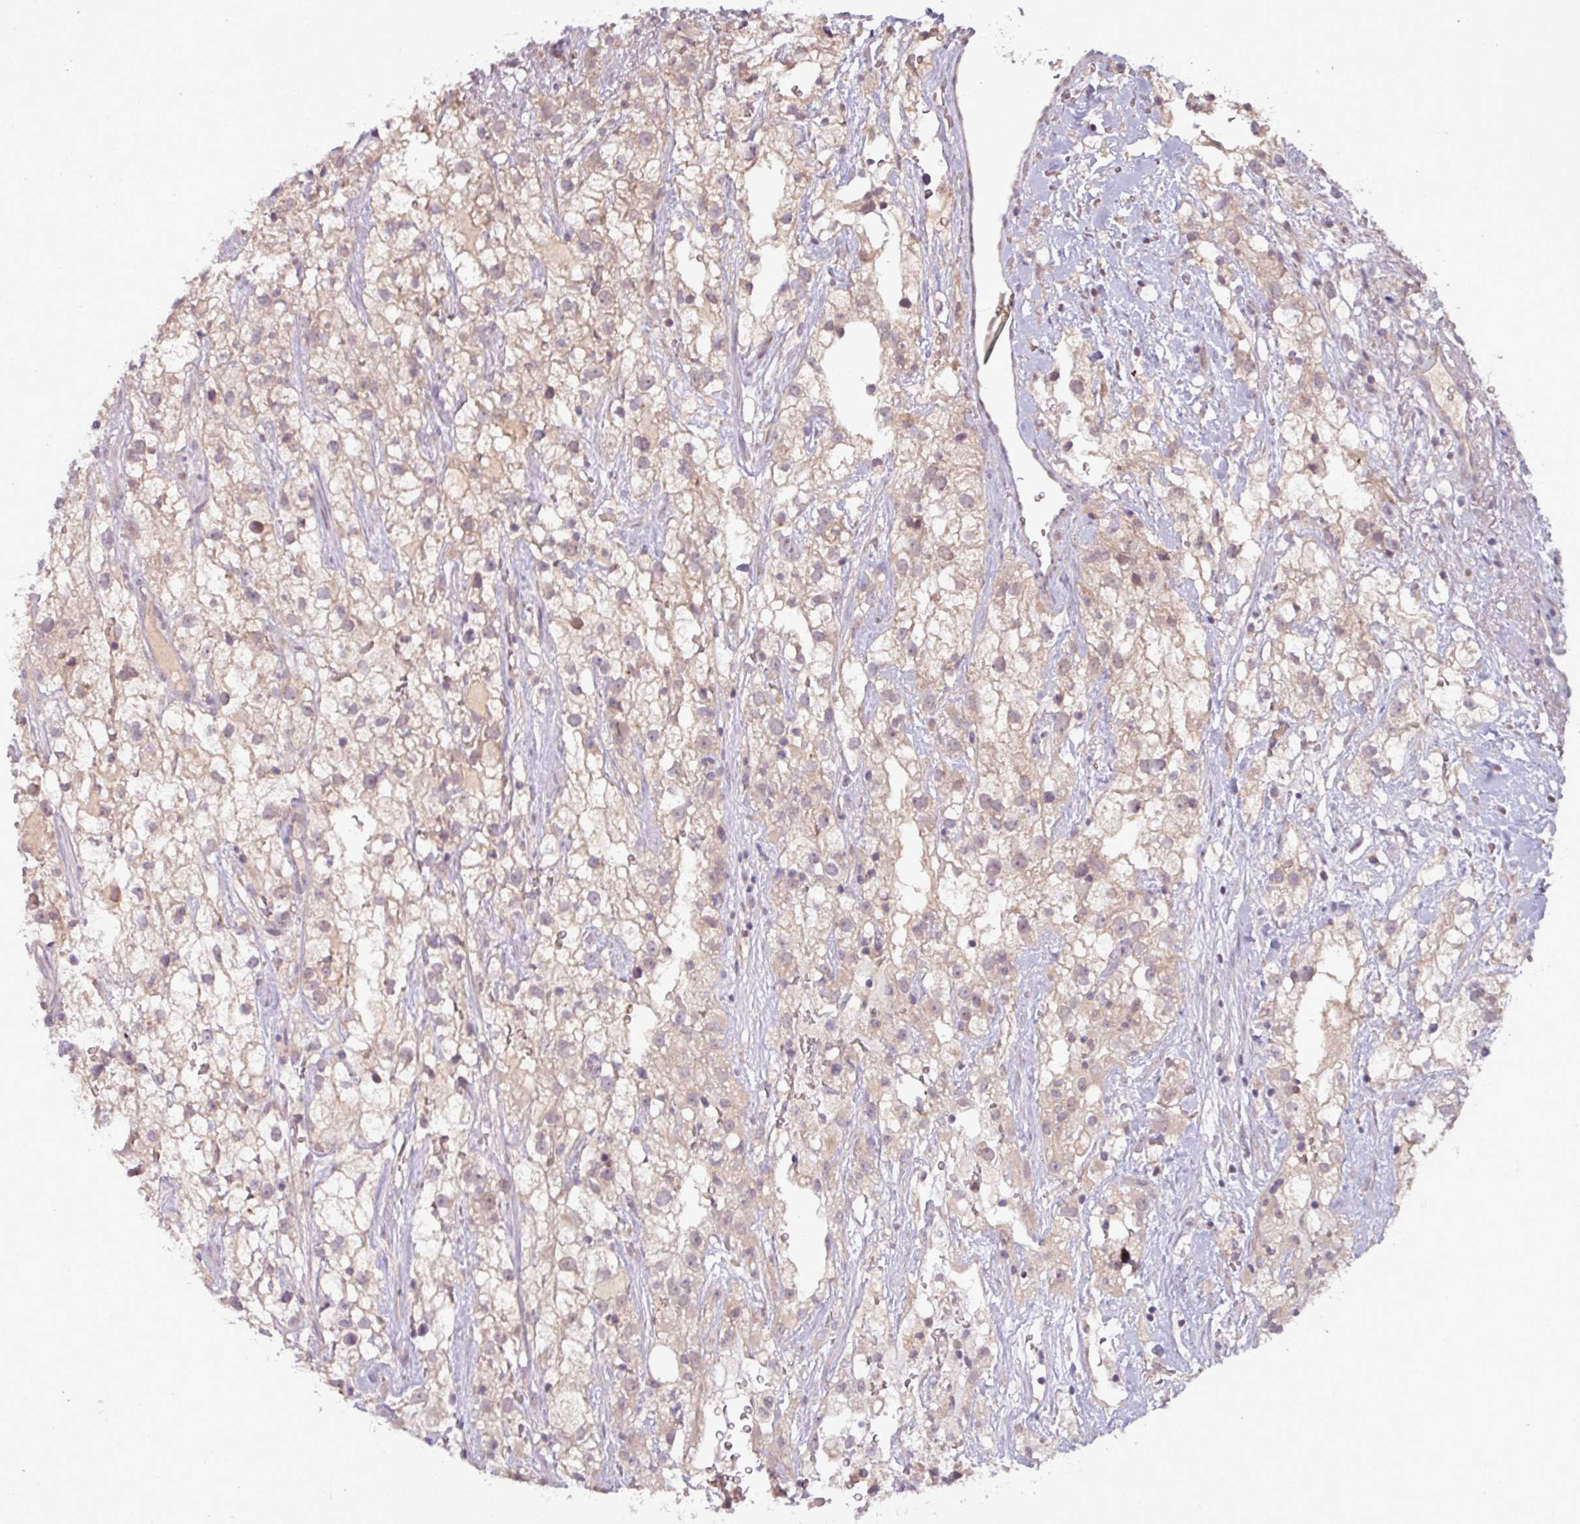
{"staining": {"intensity": "weak", "quantity": "<25%", "location": "cytoplasmic/membranous,nuclear"}, "tissue": "renal cancer", "cell_type": "Tumor cells", "image_type": "cancer", "snomed": [{"axis": "morphology", "description": "Adenocarcinoma, NOS"}, {"axis": "topography", "description": "Kidney"}], "caption": "High power microscopy micrograph of an IHC image of renal cancer (adenocarcinoma), revealing no significant expression in tumor cells.", "gene": "OGFOD3", "patient": {"sex": "male", "age": 59}}